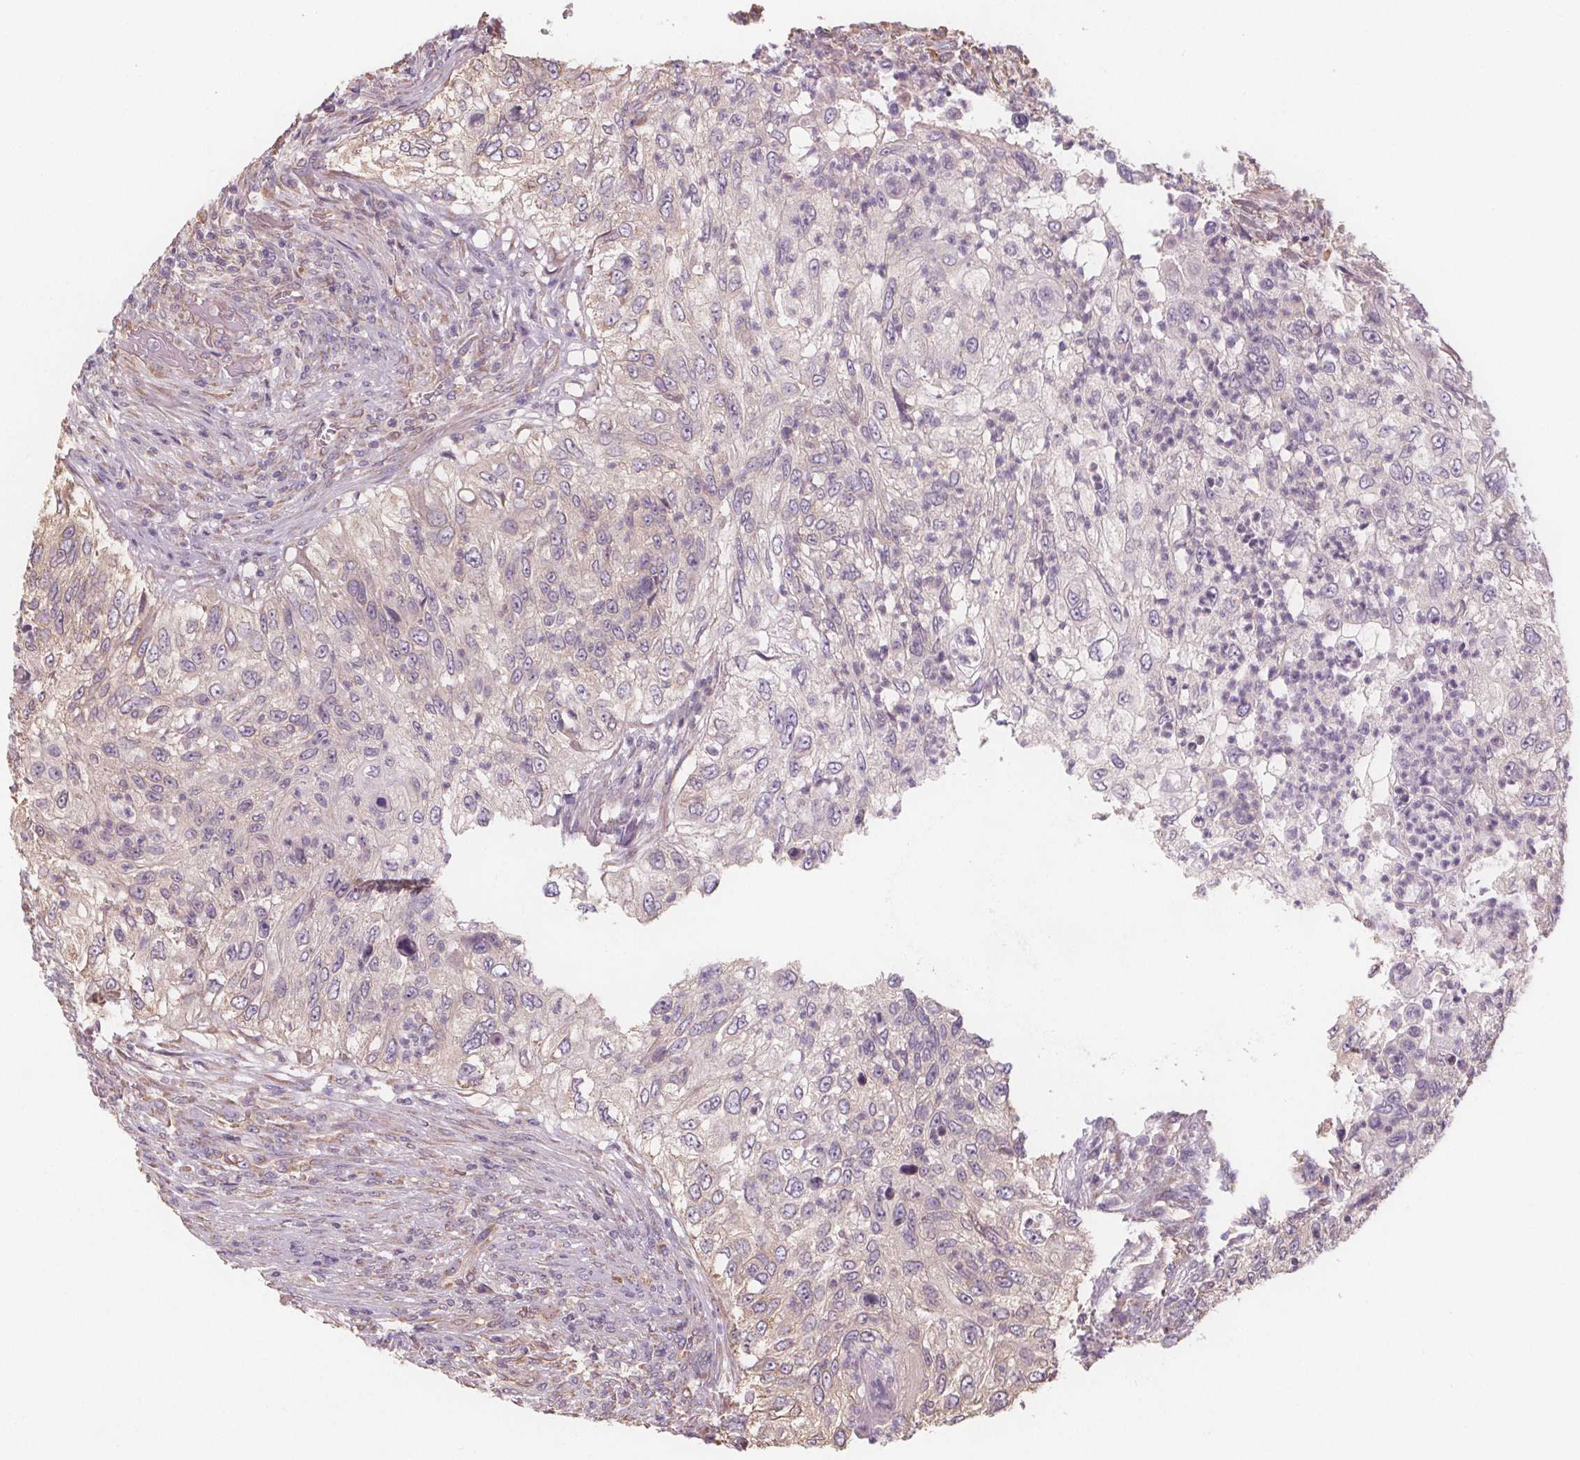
{"staining": {"intensity": "negative", "quantity": "none", "location": "none"}, "tissue": "urothelial cancer", "cell_type": "Tumor cells", "image_type": "cancer", "snomed": [{"axis": "morphology", "description": "Urothelial carcinoma, High grade"}, {"axis": "topography", "description": "Urinary bladder"}], "caption": "There is no significant staining in tumor cells of urothelial cancer.", "gene": "TMEM80", "patient": {"sex": "female", "age": 60}}